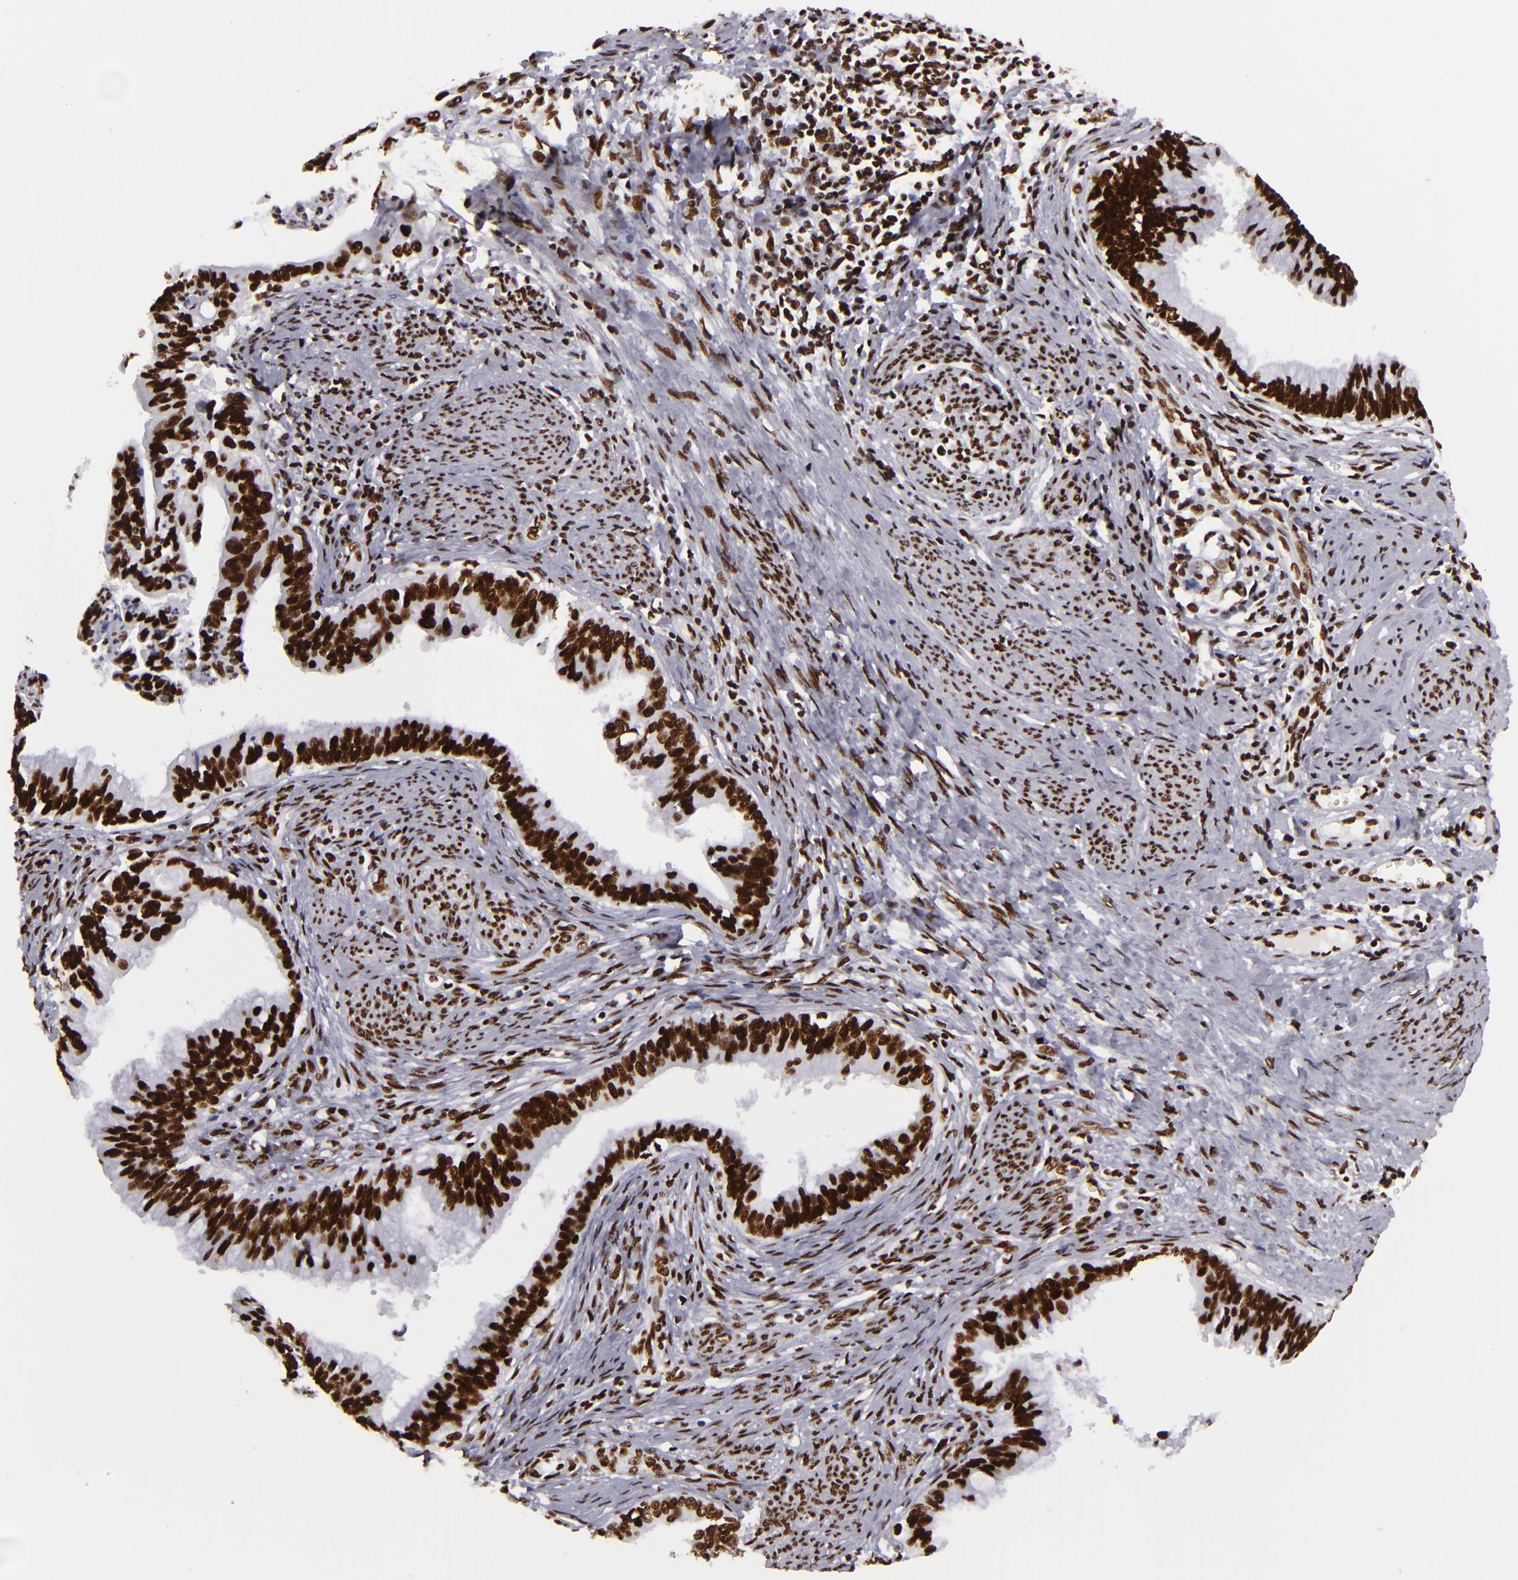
{"staining": {"intensity": "strong", "quantity": ">75%", "location": "nuclear"}, "tissue": "cervical cancer", "cell_type": "Tumor cells", "image_type": "cancer", "snomed": [{"axis": "morphology", "description": "Adenocarcinoma, NOS"}, {"axis": "topography", "description": "Cervix"}], "caption": "Cervical adenocarcinoma stained with a protein marker displays strong staining in tumor cells.", "gene": "SAFB", "patient": {"sex": "female", "age": 47}}